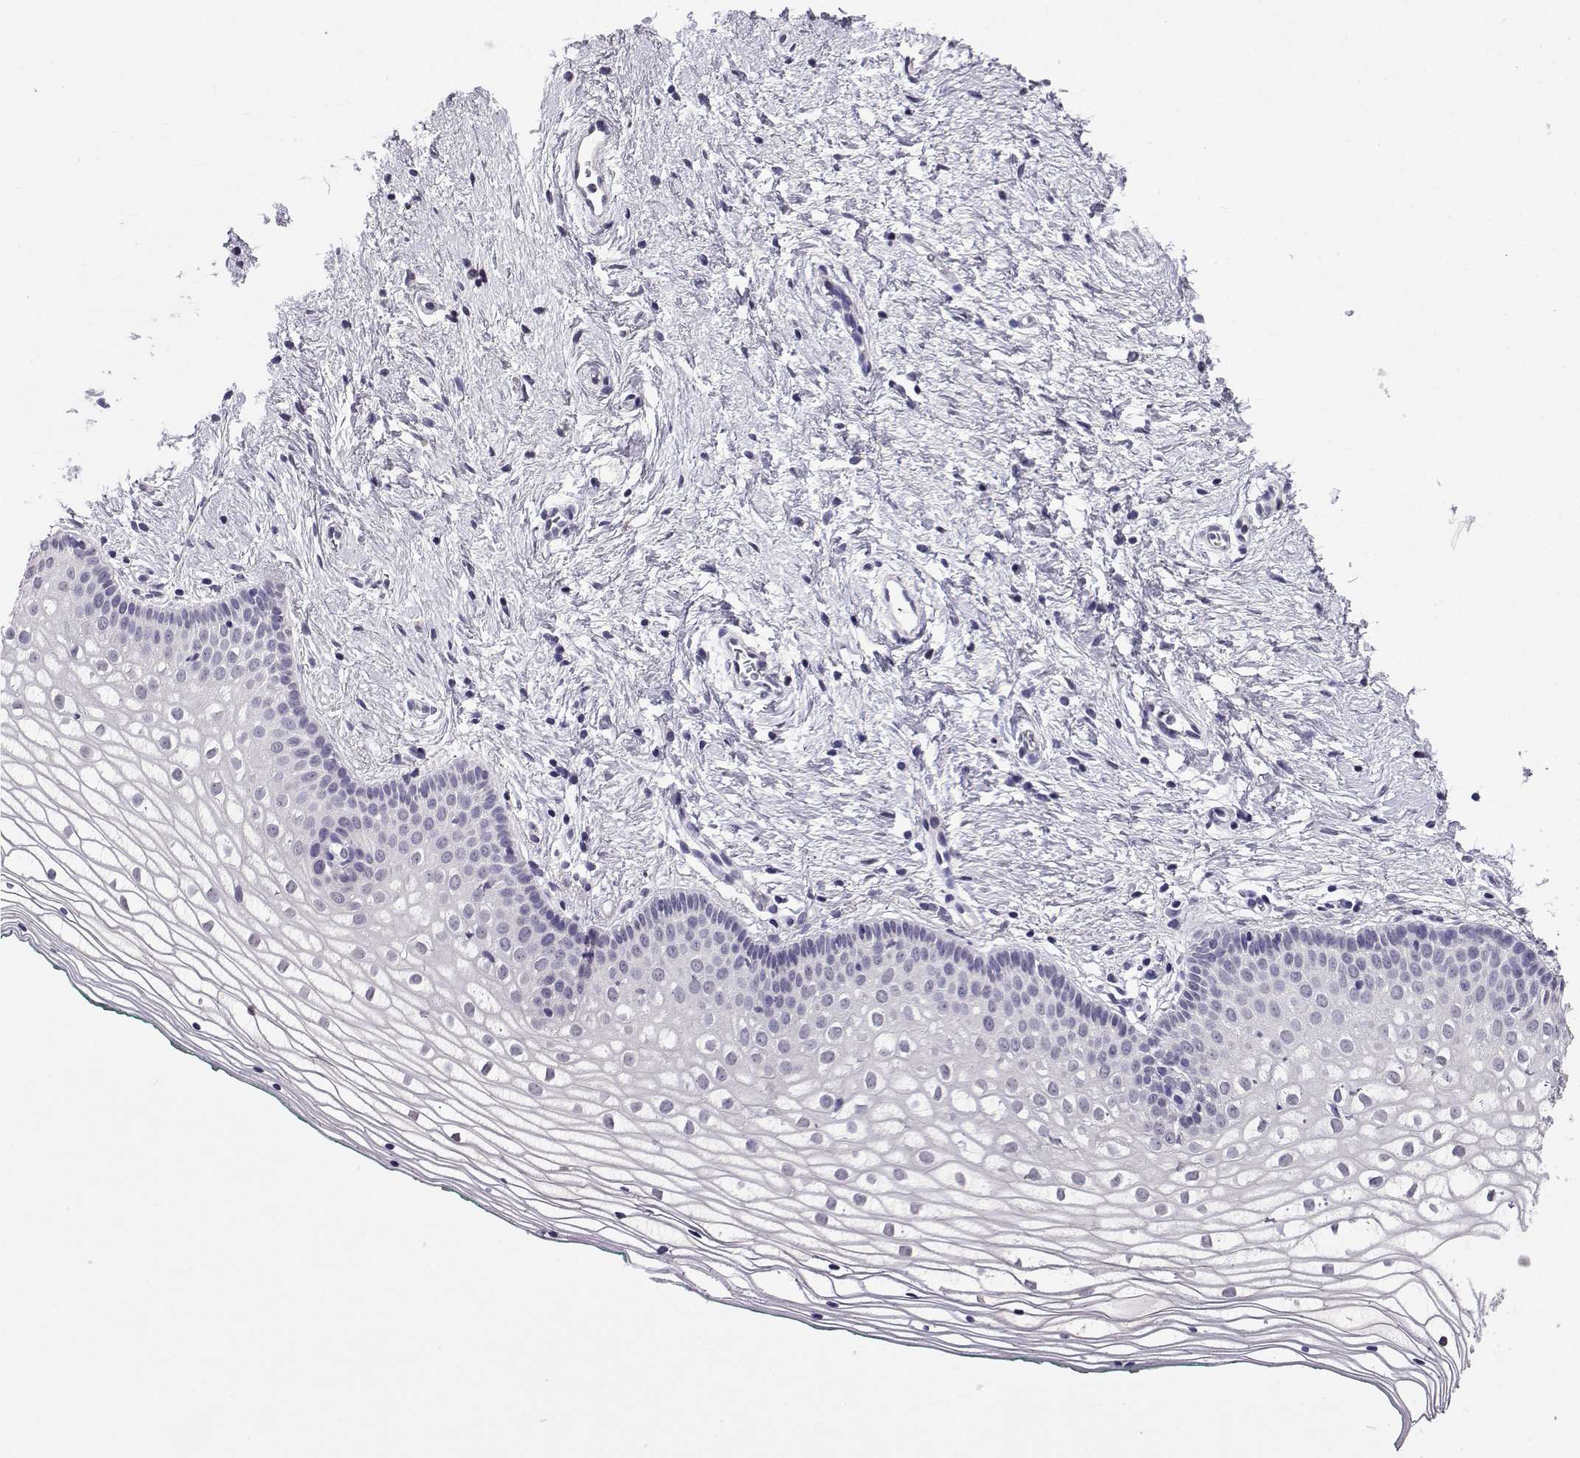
{"staining": {"intensity": "negative", "quantity": "none", "location": "none"}, "tissue": "vagina", "cell_type": "Squamous epithelial cells", "image_type": "normal", "snomed": [{"axis": "morphology", "description": "Normal tissue, NOS"}, {"axis": "topography", "description": "Vagina"}], "caption": "Squamous epithelial cells are negative for brown protein staining in unremarkable vagina. Nuclei are stained in blue.", "gene": "SPAG11A", "patient": {"sex": "female", "age": 36}}